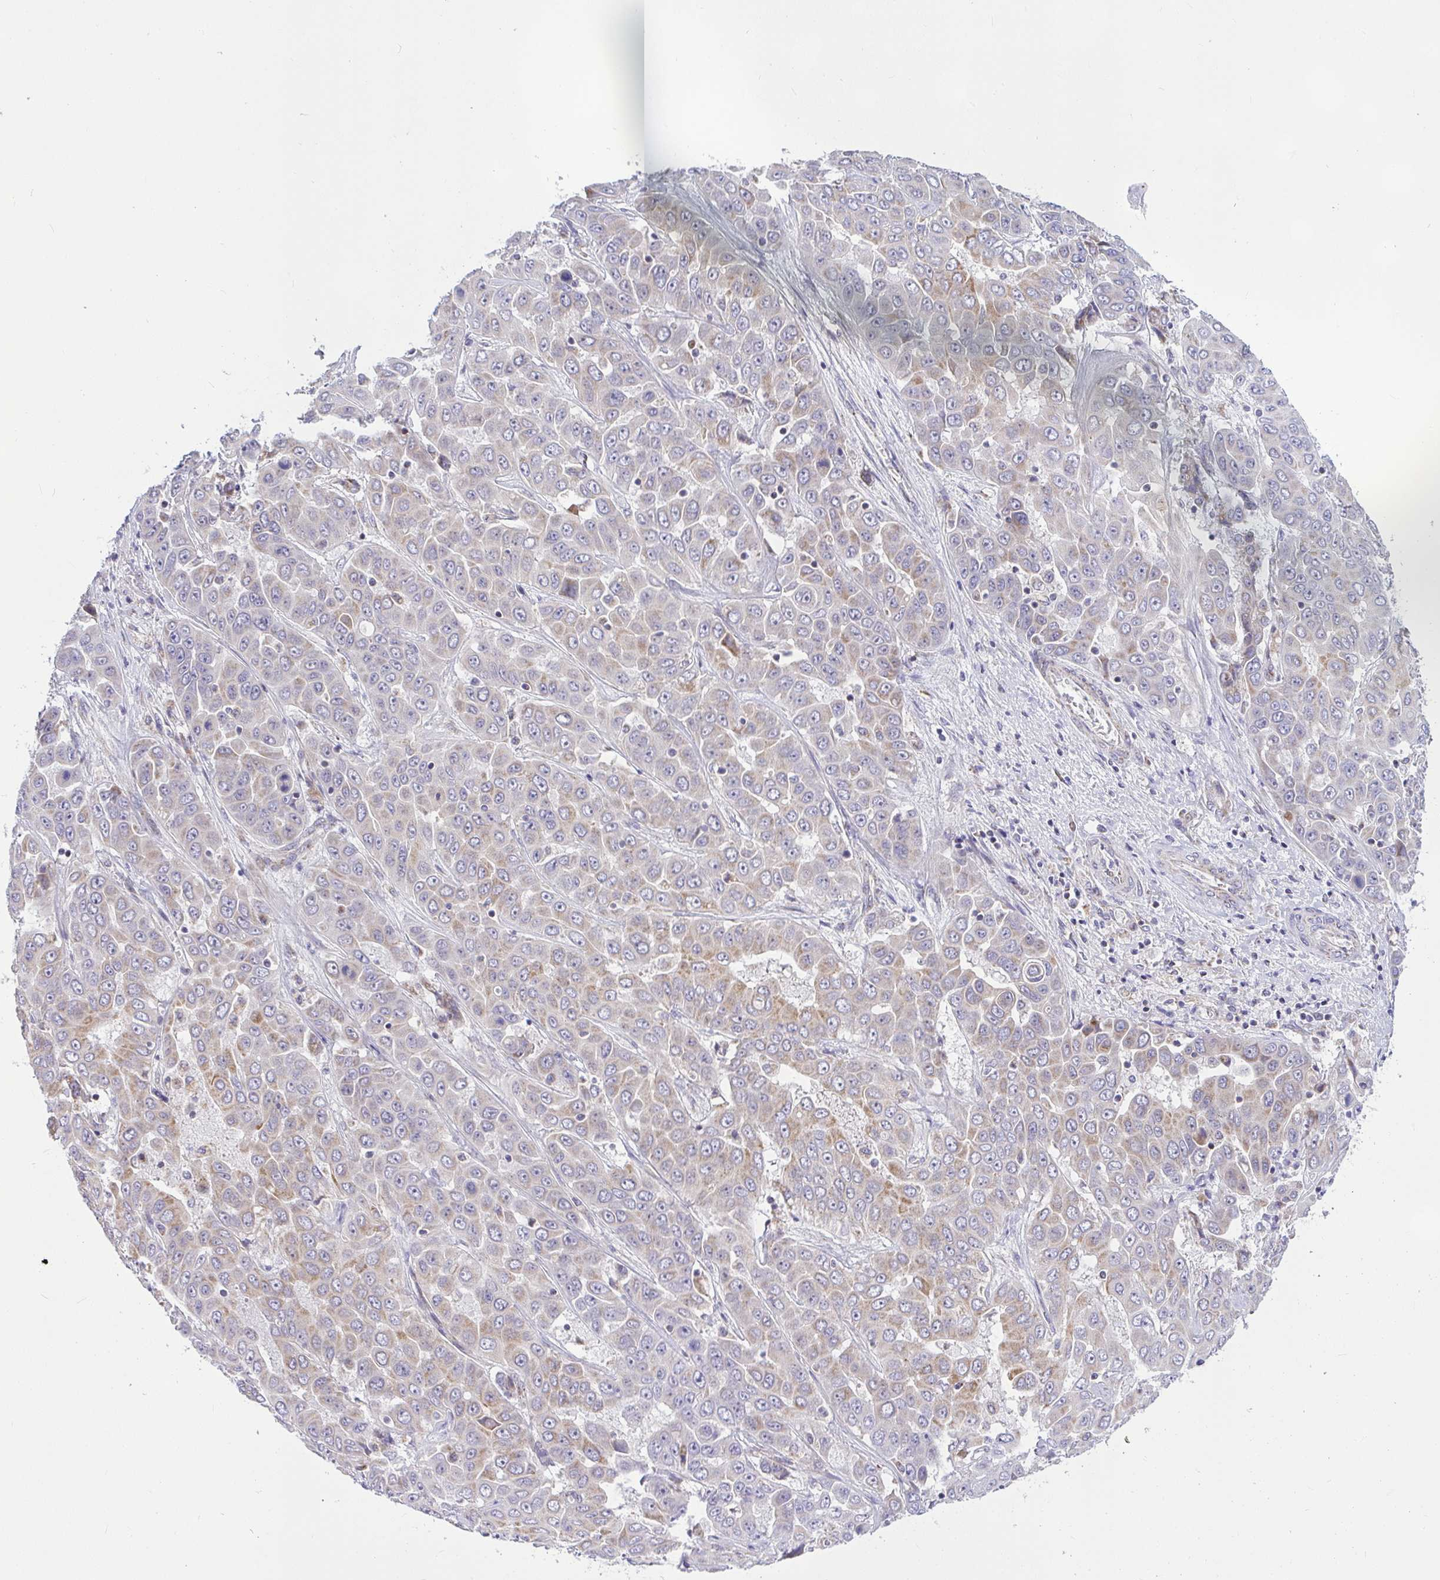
{"staining": {"intensity": "weak", "quantity": "25%-75%", "location": "cytoplasmic/membranous"}, "tissue": "liver cancer", "cell_type": "Tumor cells", "image_type": "cancer", "snomed": [{"axis": "morphology", "description": "Cholangiocarcinoma"}, {"axis": "topography", "description": "Liver"}], "caption": "Human liver cancer (cholangiocarcinoma) stained with a protein marker shows weak staining in tumor cells.", "gene": "CEP63", "patient": {"sex": "female", "age": 52}}